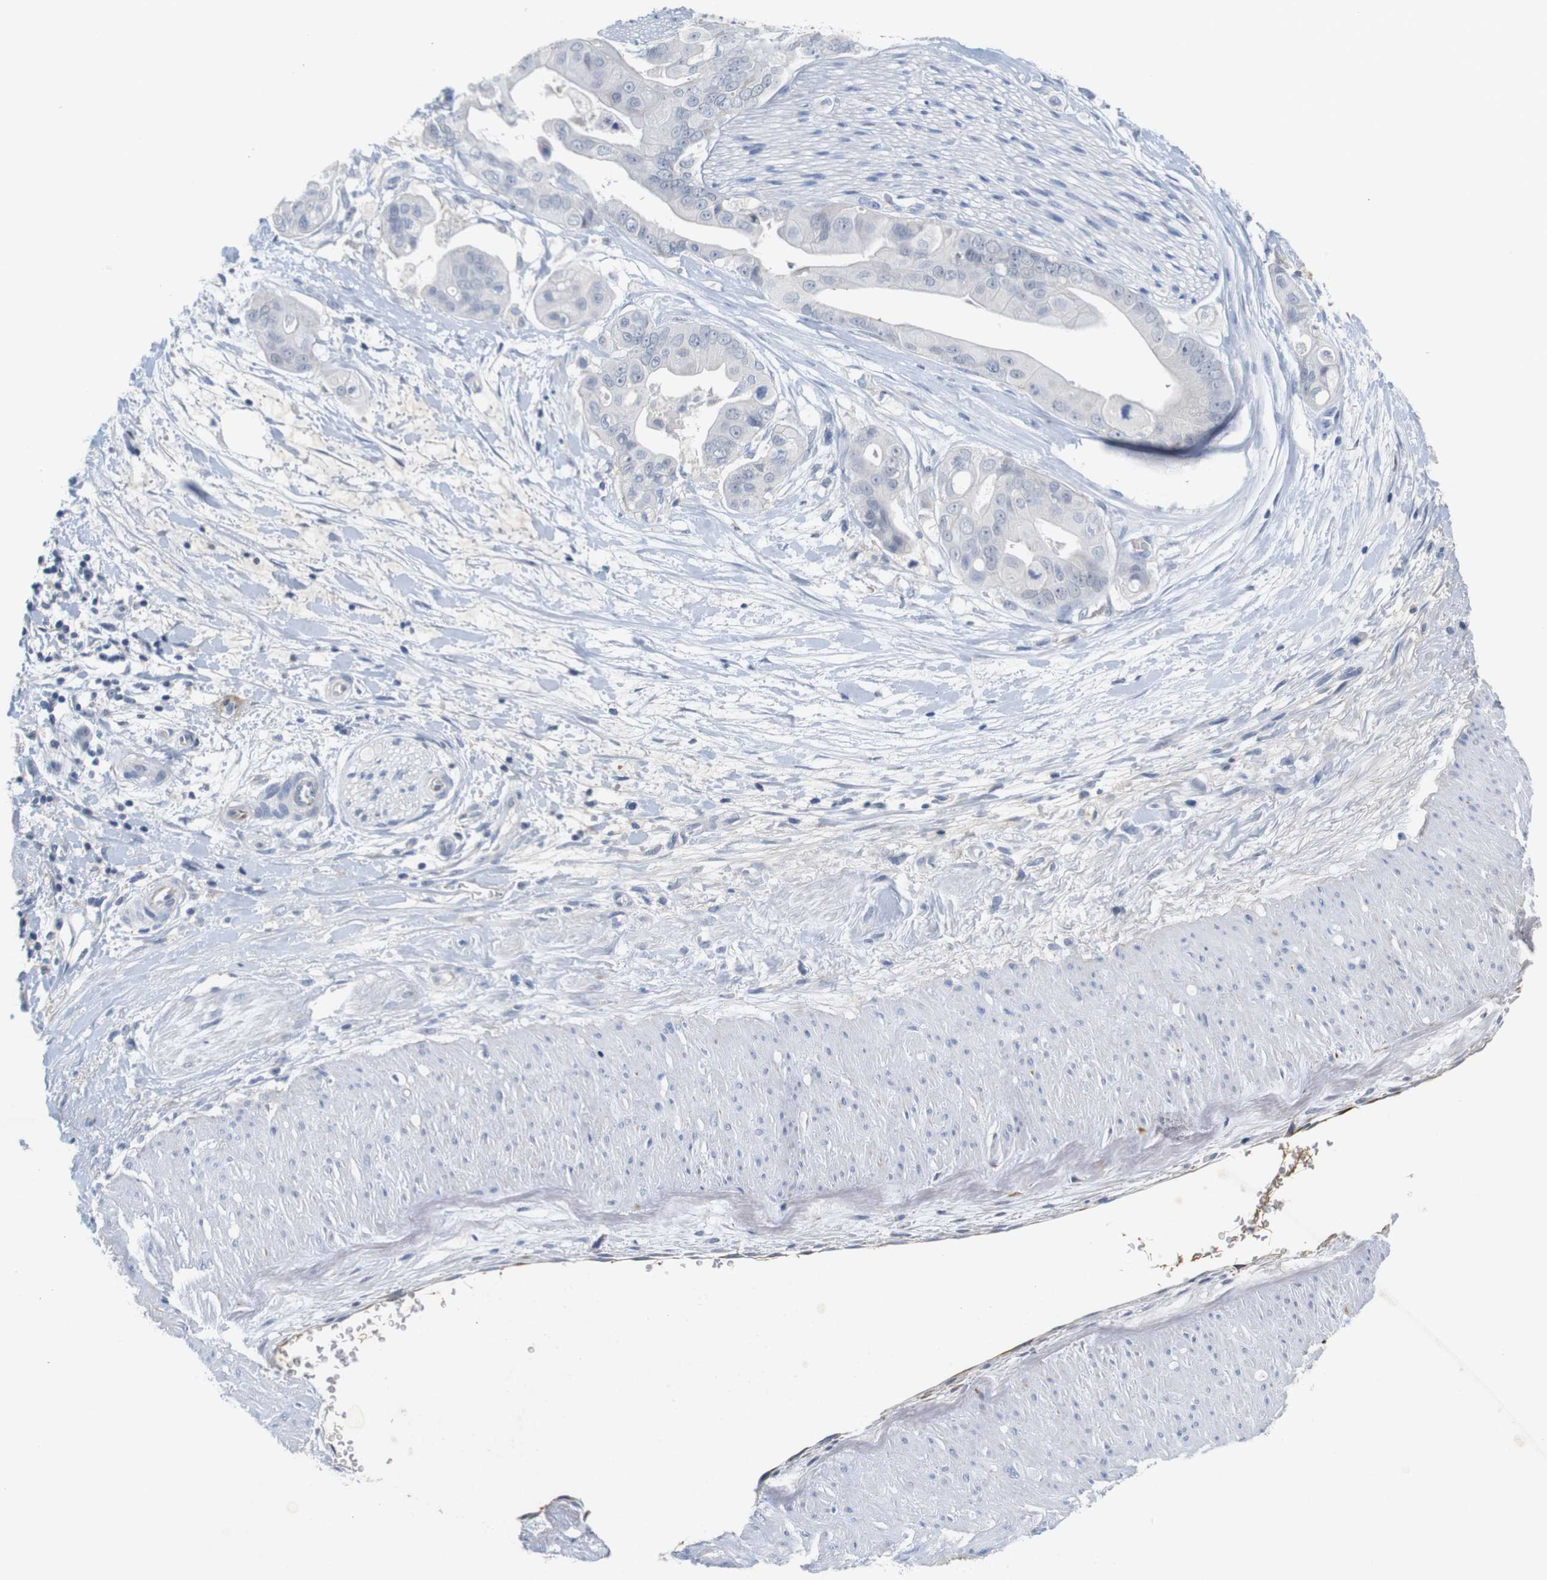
{"staining": {"intensity": "negative", "quantity": "none", "location": "none"}, "tissue": "pancreatic cancer", "cell_type": "Tumor cells", "image_type": "cancer", "snomed": [{"axis": "morphology", "description": "Adenocarcinoma, NOS"}, {"axis": "topography", "description": "Pancreas"}], "caption": "The immunohistochemistry (IHC) micrograph has no significant staining in tumor cells of pancreatic cancer tissue.", "gene": "OTOF", "patient": {"sex": "female", "age": 75}}